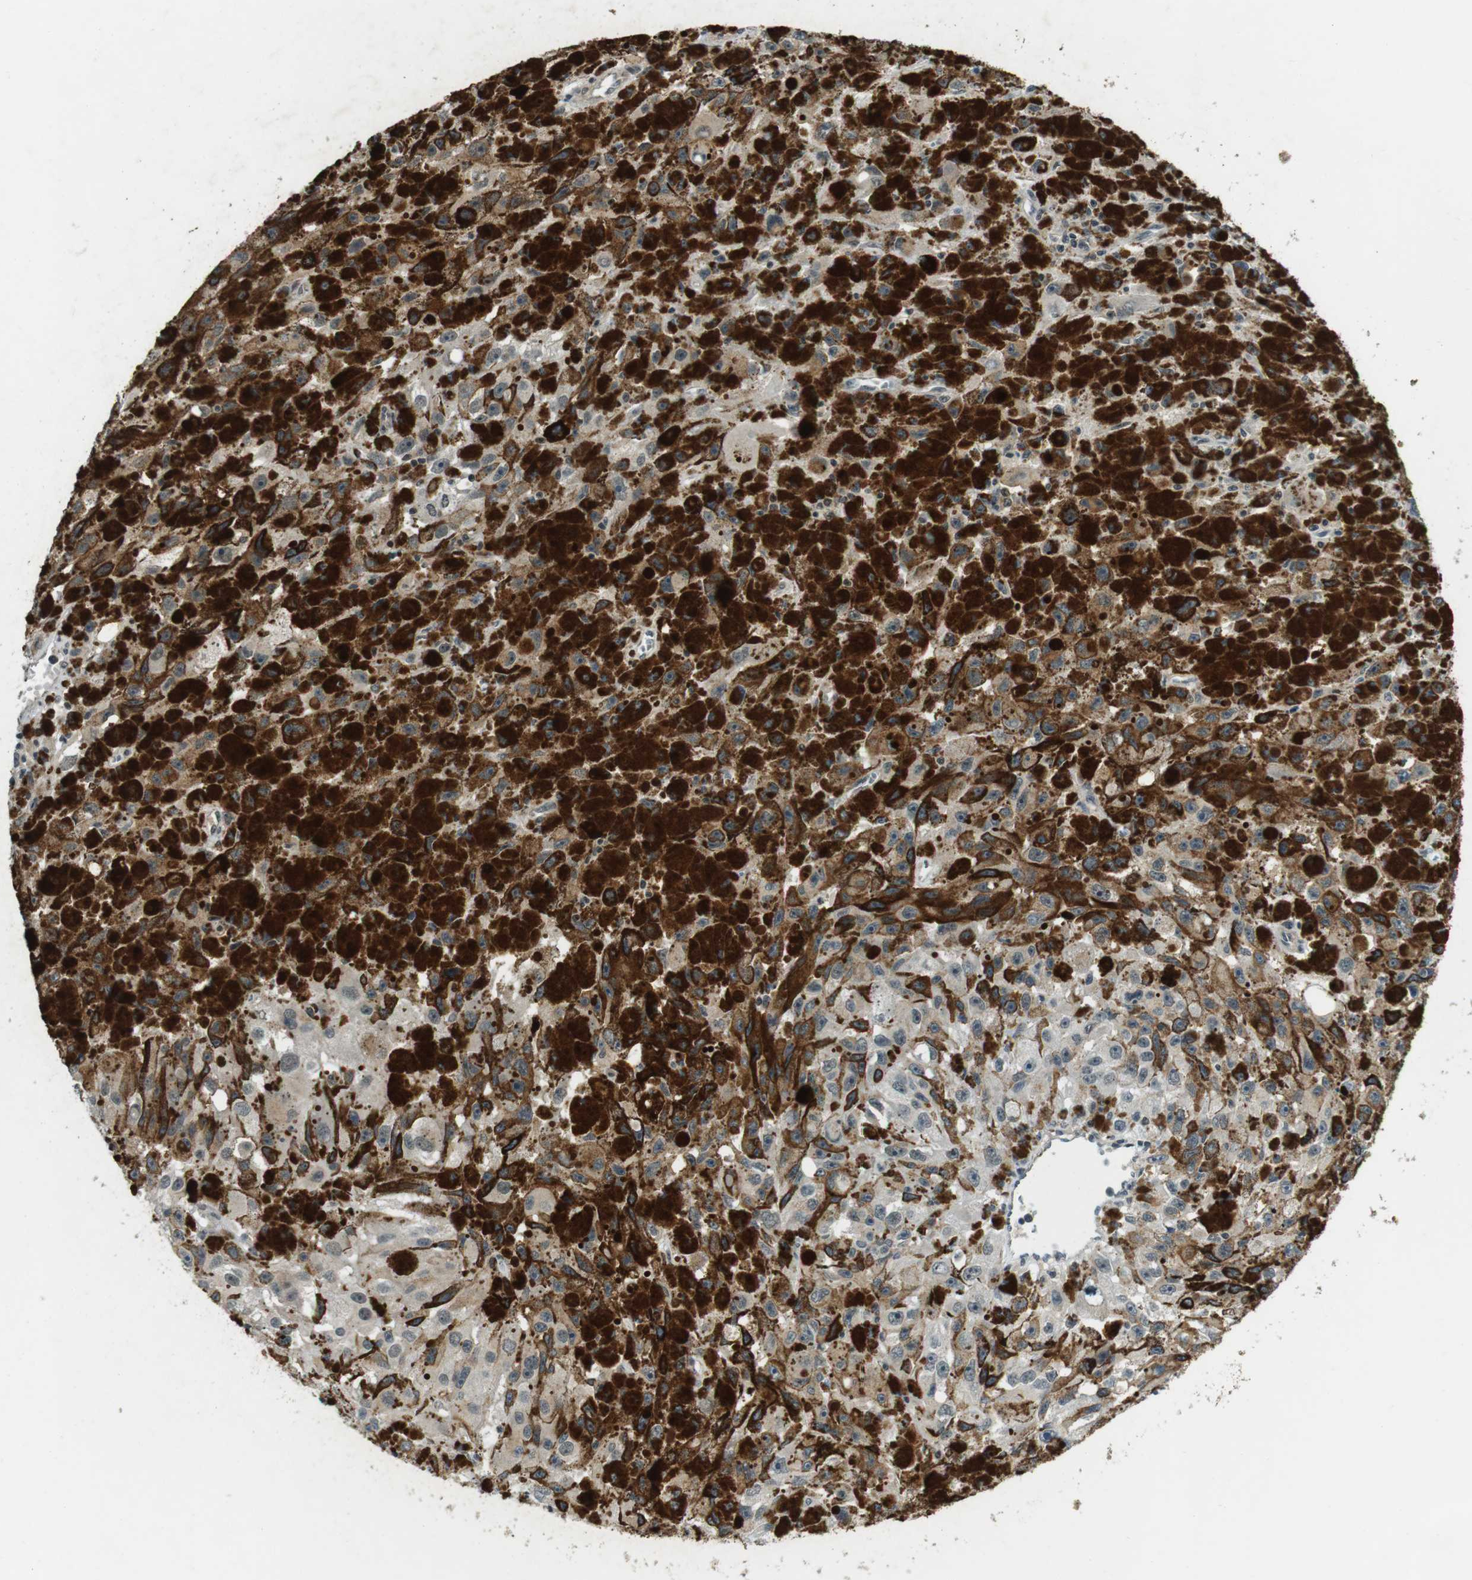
{"staining": {"intensity": "moderate", "quantity": "<25%", "location": "cytoplasmic/membranous"}, "tissue": "melanoma", "cell_type": "Tumor cells", "image_type": "cancer", "snomed": [{"axis": "morphology", "description": "Malignant melanoma, NOS"}, {"axis": "topography", "description": "Skin"}], "caption": "Protein staining demonstrates moderate cytoplasmic/membranous positivity in about <25% of tumor cells in melanoma.", "gene": "BRD4", "patient": {"sex": "female", "age": 104}}